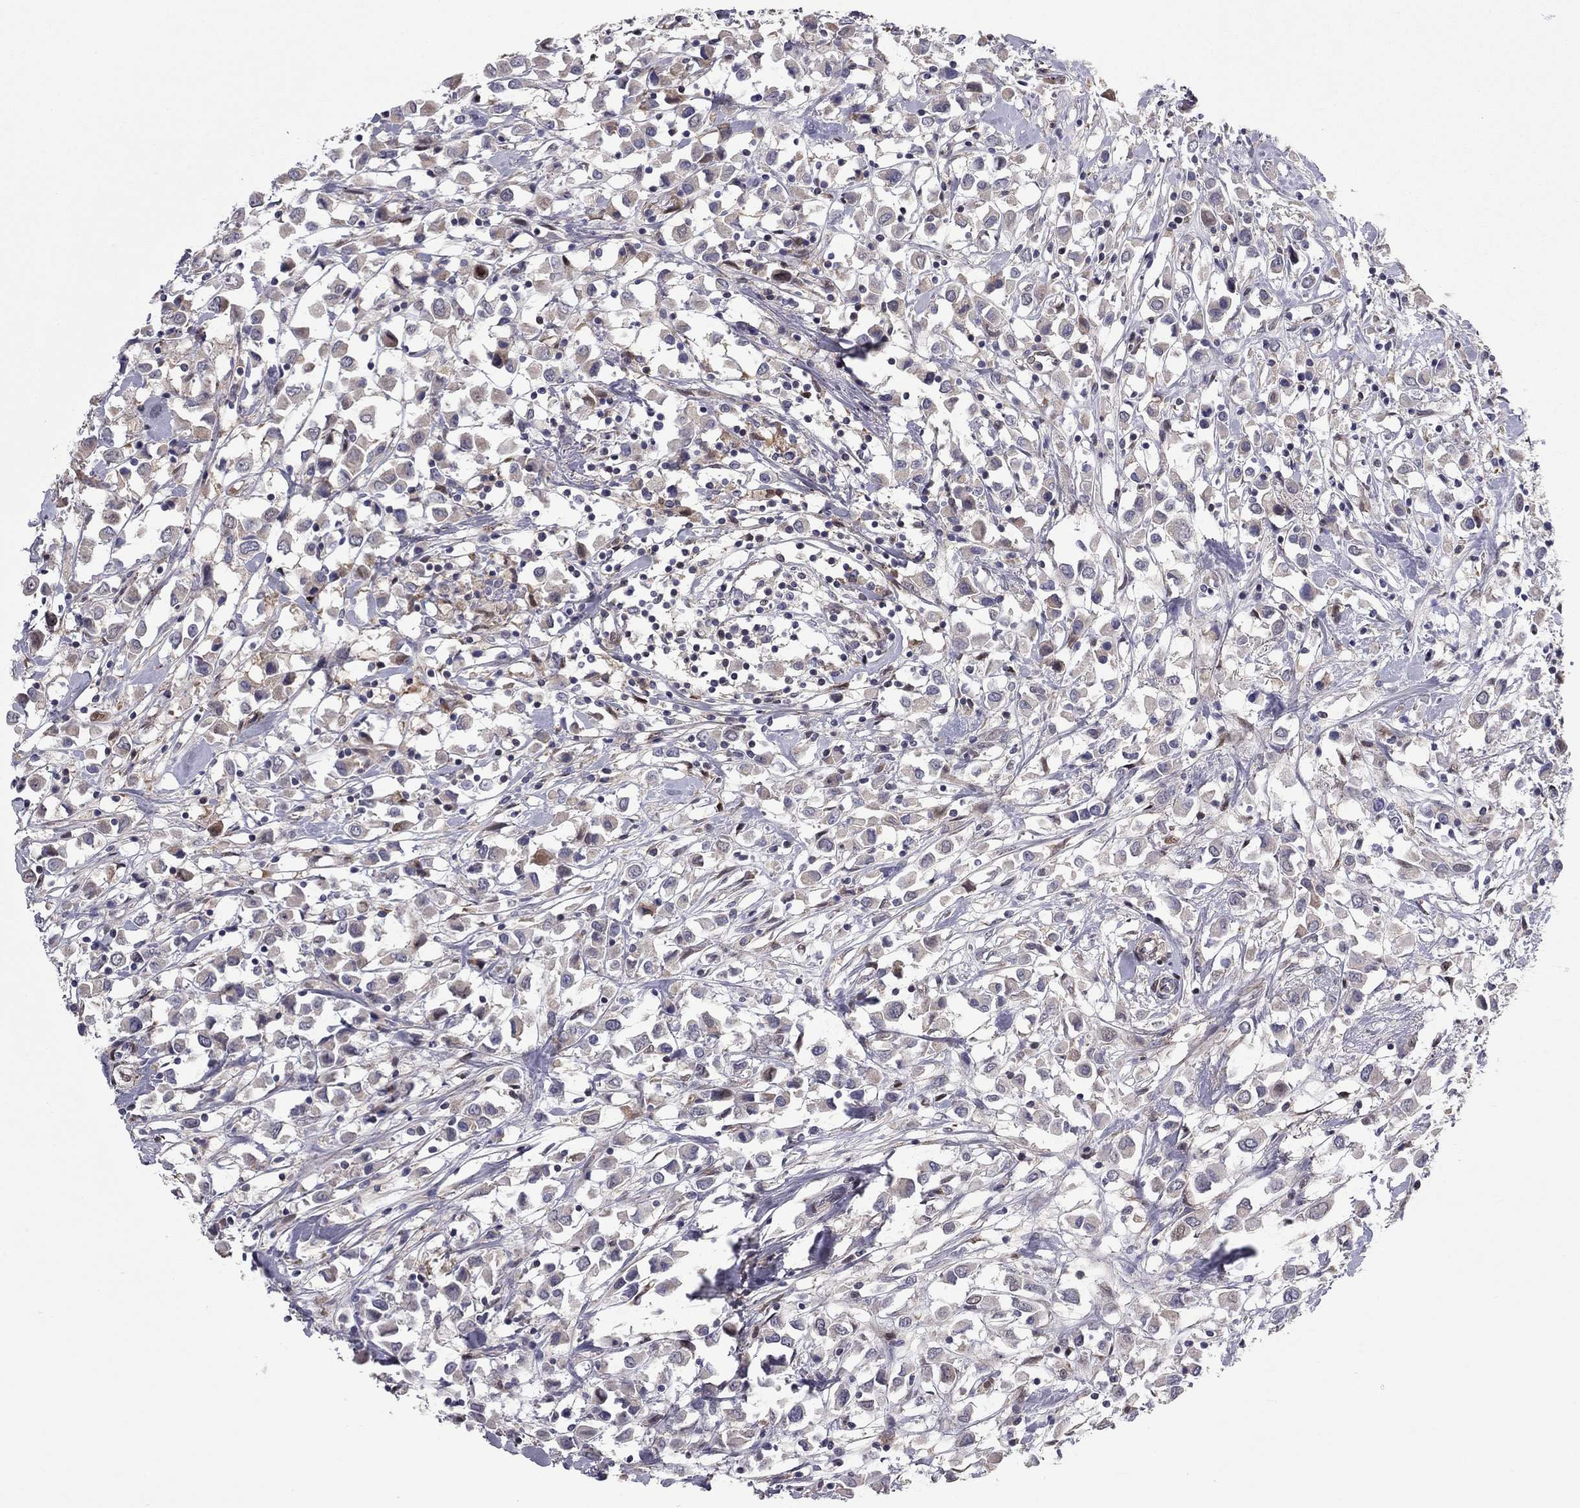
{"staining": {"intensity": "negative", "quantity": "none", "location": "none"}, "tissue": "breast cancer", "cell_type": "Tumor cells", "image_type": "cancer", "snomed": [{"axis": "morphology", "description": "Duct carcinoma"}, {"axis": "topography", "description": "Breast"}], "caption": "The photomicrograph reveals no staining of tumor cells in breast invasive ductal carcinoma.", "gene": "DUSP7", "patient": {"sex": "female", "age": 61}}